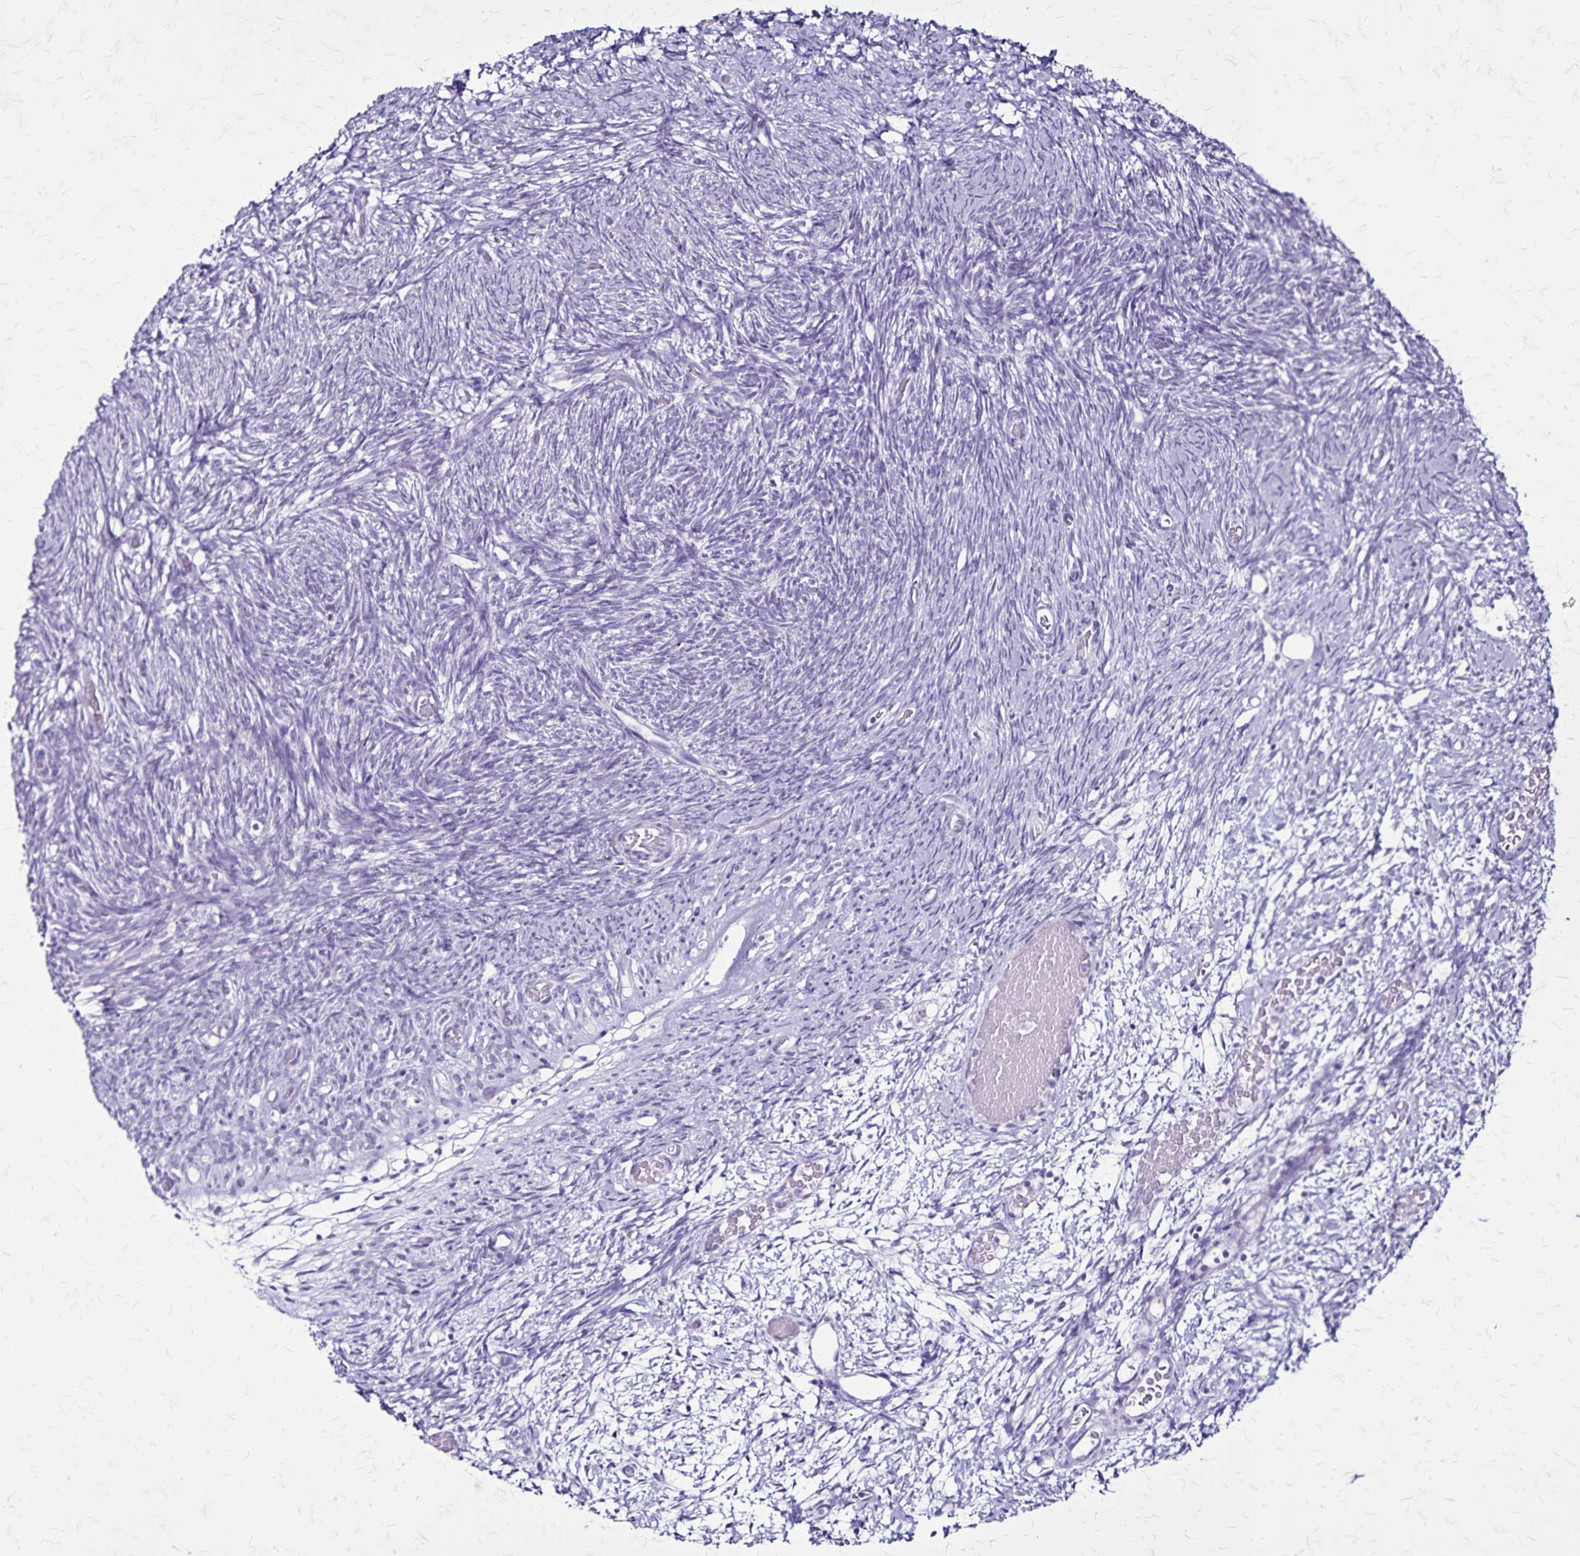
{"staining": {"intensity": "negative", "quantity": "none", "location": "none"}, "tissue": "ovary", "cell_type": "Follicle cells", "image_type": "normal", "snomed": [{"axis": "morphology", "description": "Normal tissue, NOS"}, {"axis": "topography", "description": "Ovary"}], "caption": "An image of human ovary is negative for staining in follicle cells. (DAB immunohistochemistry with hematoxylin counter stain).", "gene": "KRT2", "patient": {"sex": "female", "age": 39}}